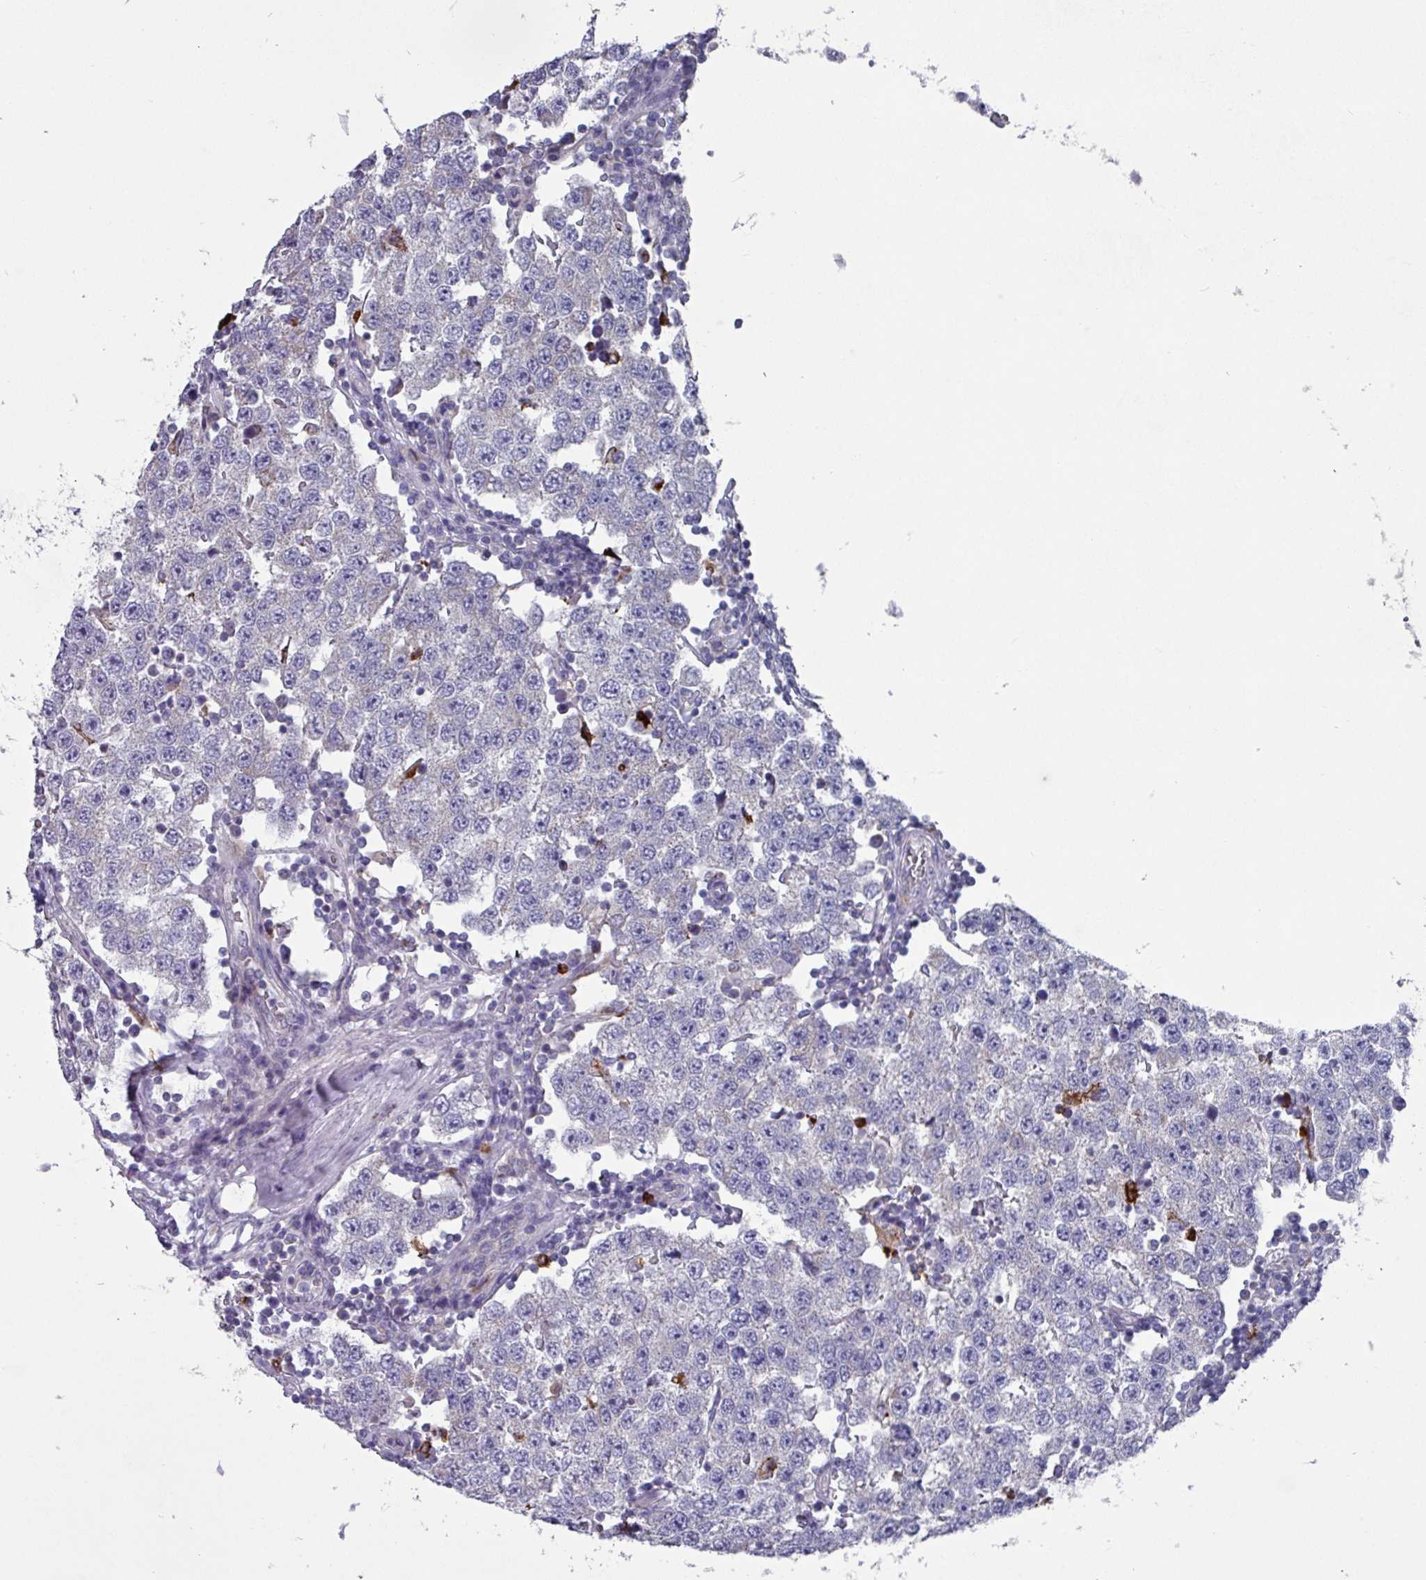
{"staining": {"intensity": "negative", "quantity": "none", "location": "none"}, "tissue": "testis cancer", "cell_type": "Tumor cells", "image_type": "cancer", "snomed": [{"axis": "morphology", "description": "Seminoma, NOS"}, {"axis": "topography", "description": "Testis"}], "caption": "Tumor cells show no significant protein positivity in testis seminoma.", "gene": "UQCC2", "patient": {"sex": "male", "age": 34}}